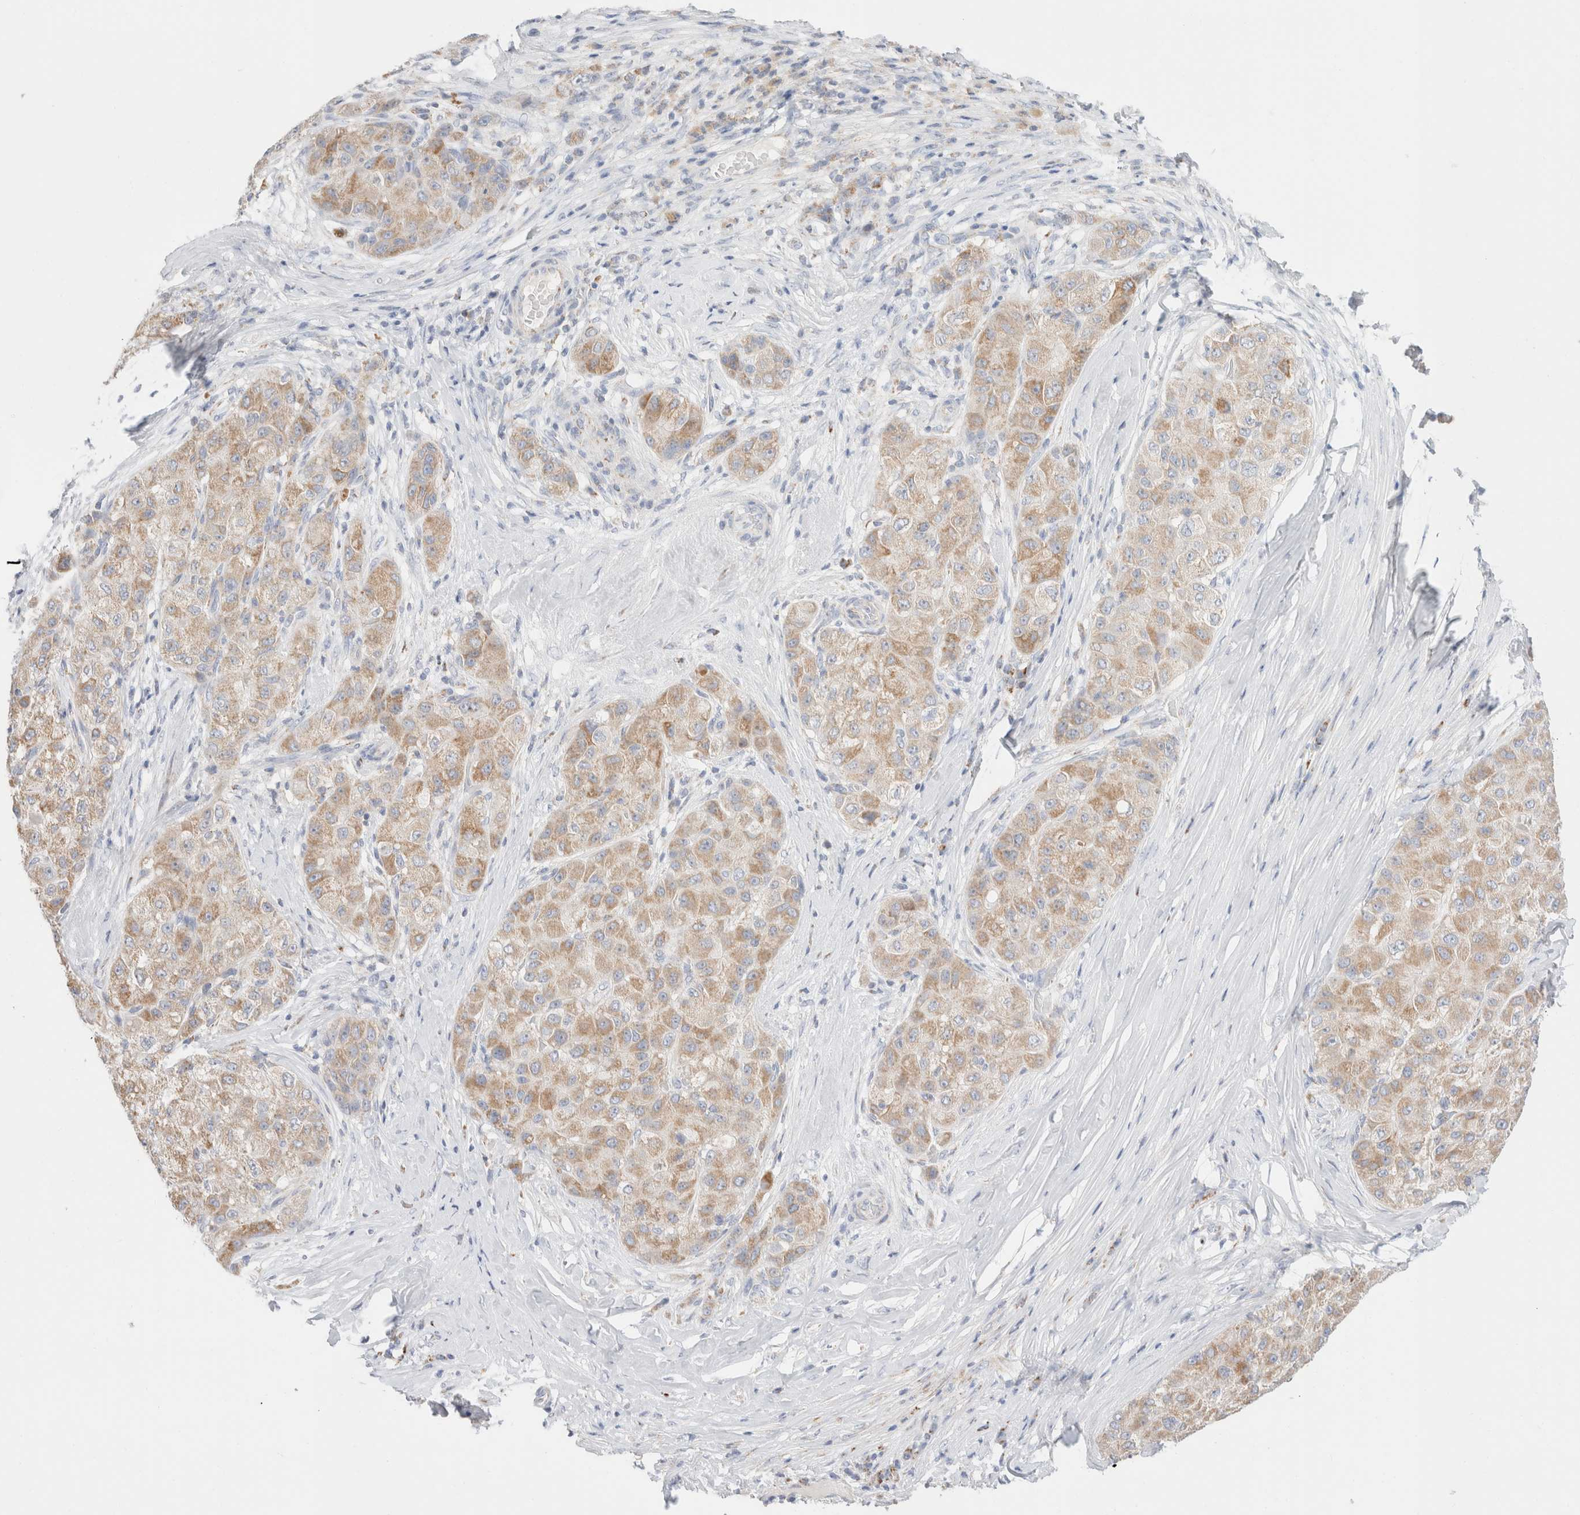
{"staining": {"intensity": "weak", "quantity": ">75%", "location": "cytoplasmic/membranous"}, "tissue": "liver cancer", "cell_type": "Tumor cells", "image_type": "cancer", "snomed": [{"axis": "morphology", "description": "Carcinoma, Hepatocellular, NOS"}, {"axis": "topography", "description": "Liver"}], "caption": "Protein staining of liver hepatocellular carcinoma tissue demonstrates weak cytoplasmic/membranous positivity in about >75% of tumor cells. Immunohistochemistry (ihc) stains the protein in brown and the nuclei are stained blue.", "gene": "ATP6V1C1", "patient": {"sex": "male", "age": 80}}